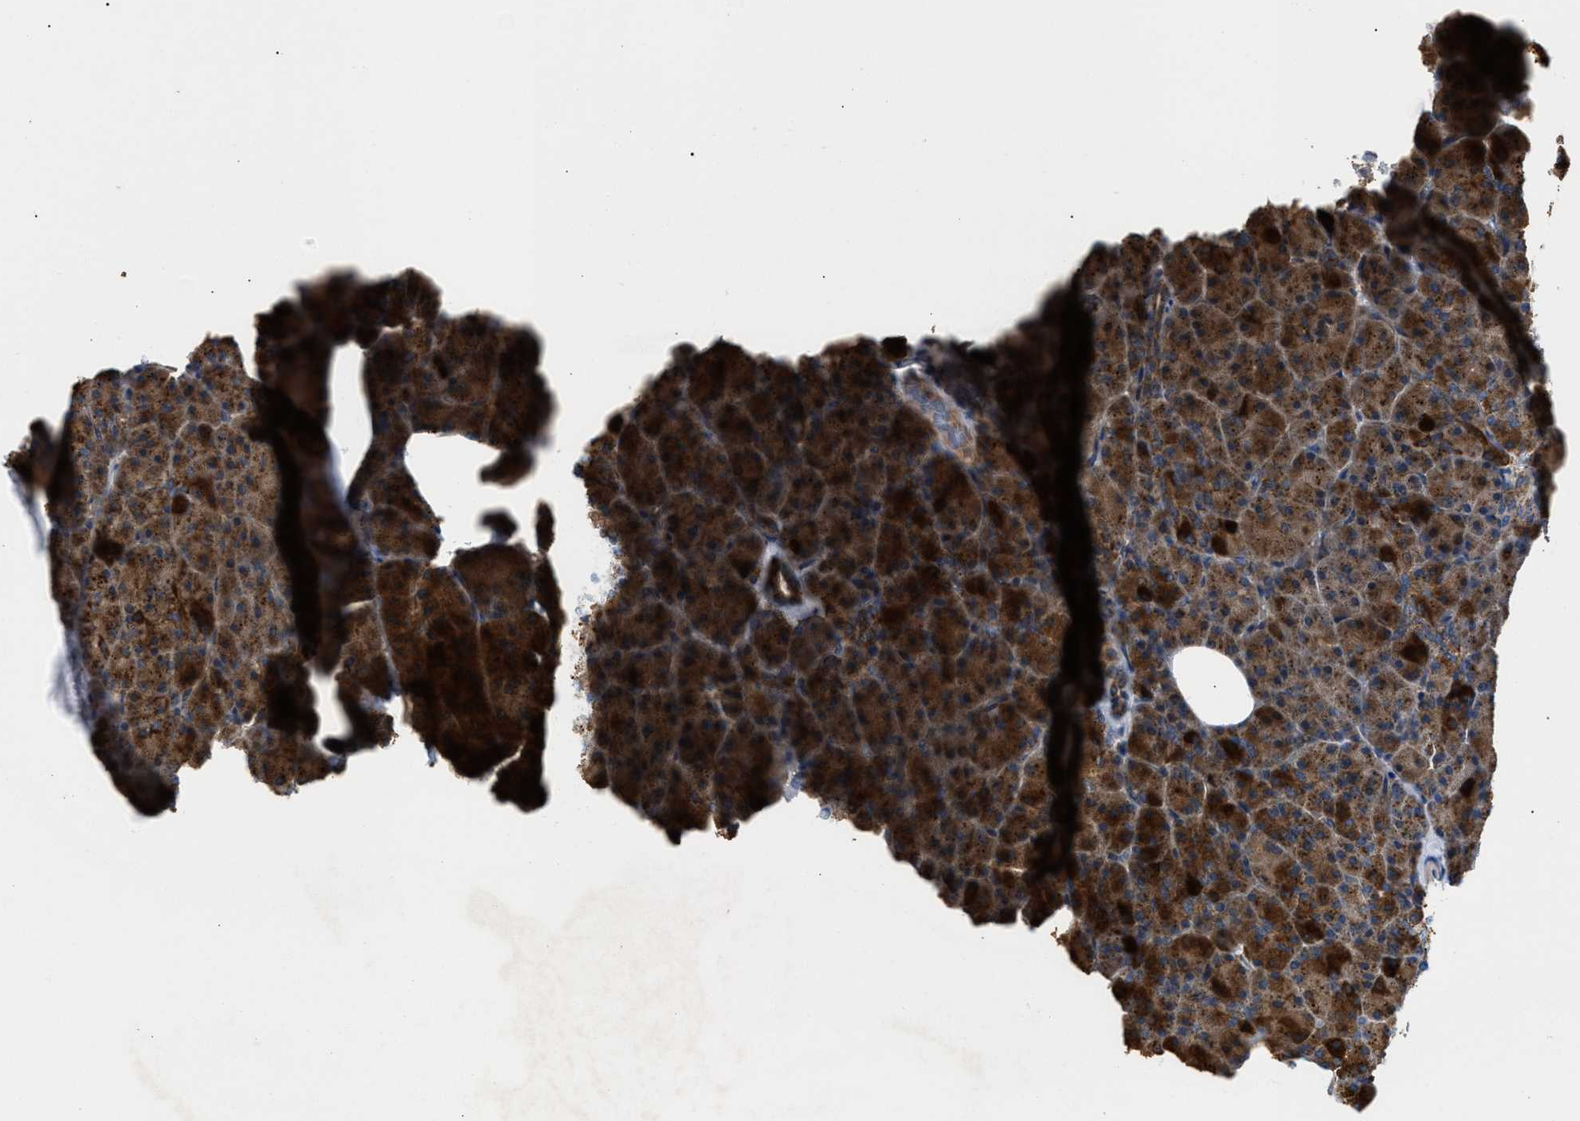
{"staining": {"intensity": "strong", "quantity": ">75%", "location": "cytoplasmic/membranous"}, "tissue": "pancreas", "cell_type": "Exocrine glandular cells", "image_type": "normal", "snomed": [{"axis": "morphology", "description": "Normal tissue, NOS"}, {"axis": "topography", "description": "Pancreas"}], "caption": "IHC photomicrograph of normal pancreas: pancreas stained using IHC shows high levels of strong protein expression localized specifically in the cytoplasmic/membranous of exocrine glandular cells, appearing as a cytoplasmic/membranous brown color.", "gene": "TACO1", "patient": {"sex": "female", "age": 35}}